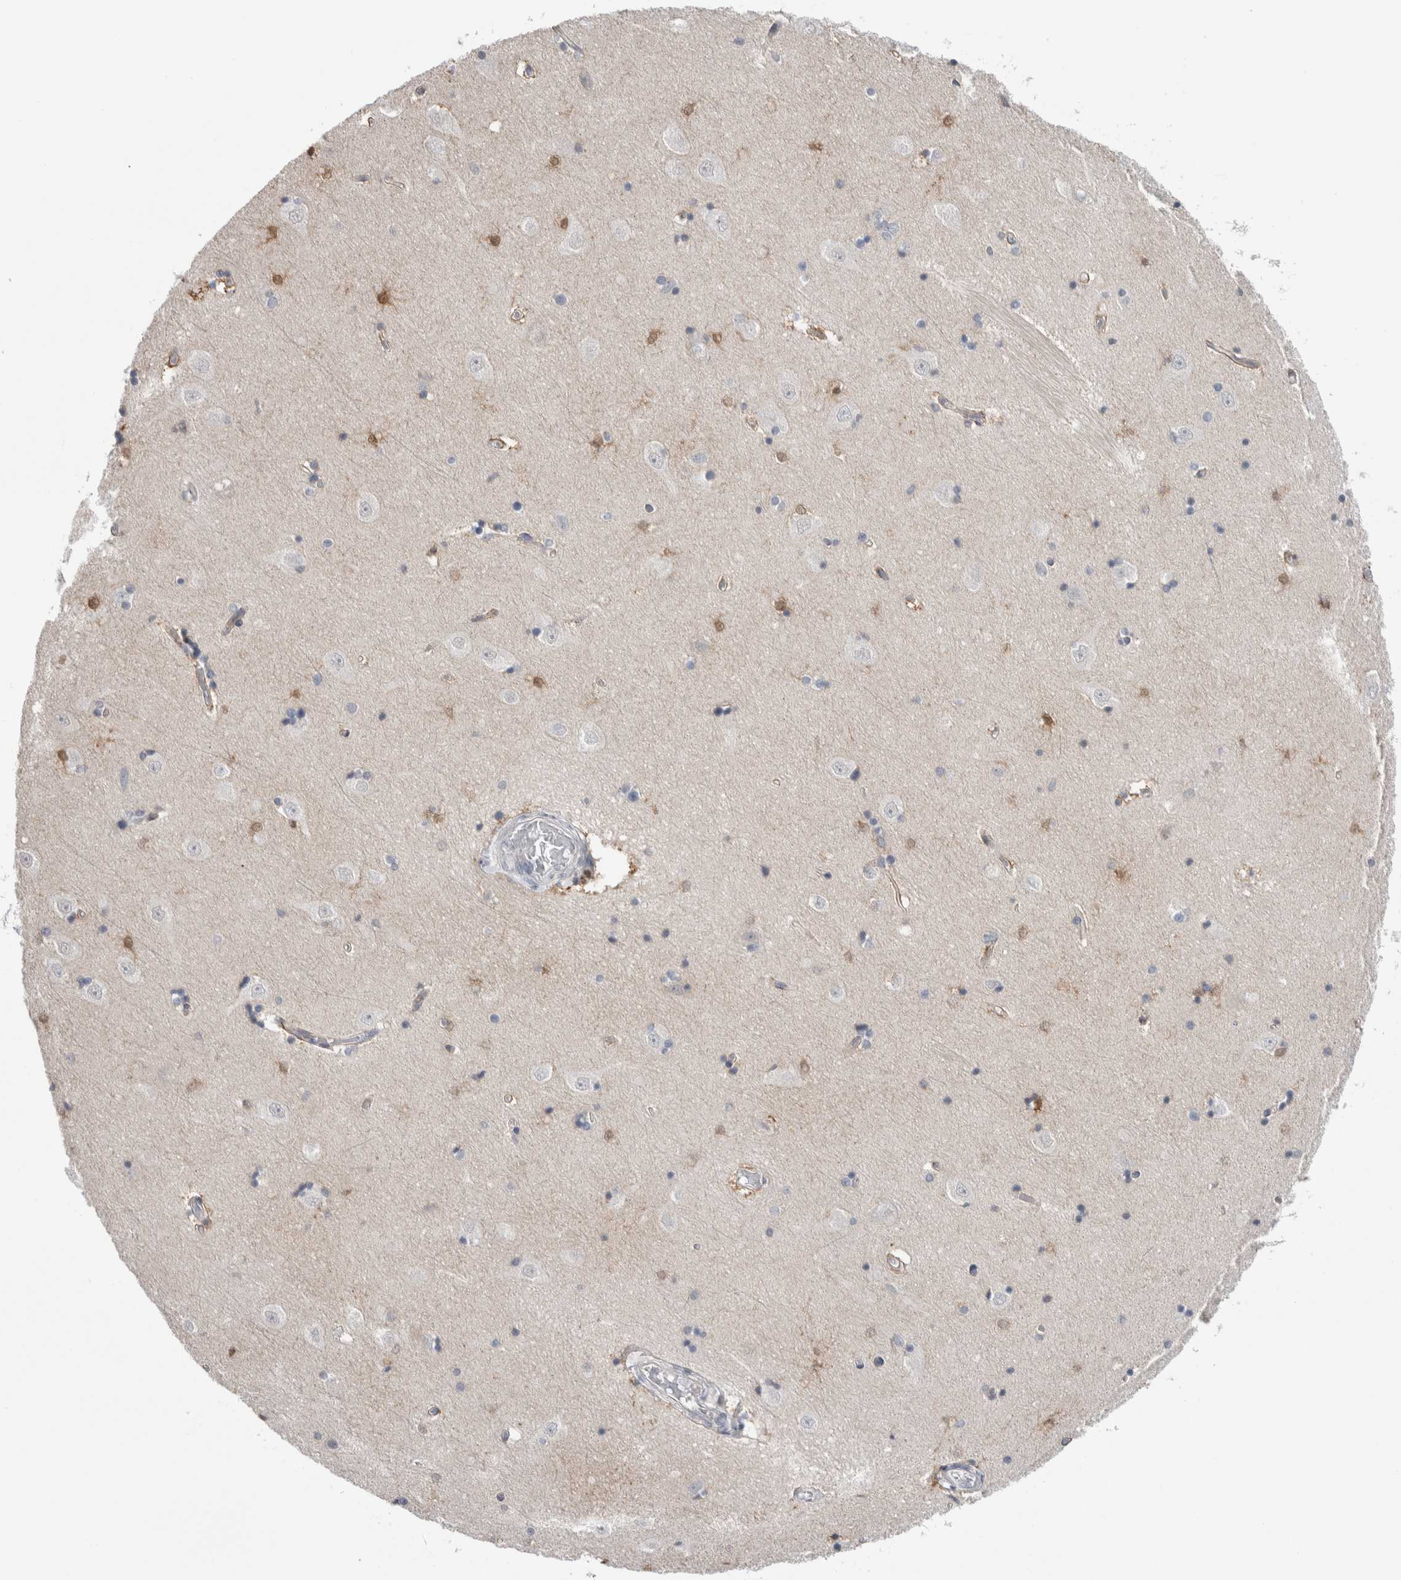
{"staining": {"intensity": "moderate", "quantity": "<25%", "location": "cytoplasmic/membranous,nuclear"}, "tissue": "hippocampus", "cell_type": "Glial cells", "image_type": "normal", "snomed": [{"axis": "morphology", "description": "Normal tissue, NOS"}, {"axis": "topography", "description": "Hippocampus"}], "caption": "Protein expression analysis of normal hippocampus demonstrates moderate cytoplasmic/membranous,nuclear positivity in approximately <25% of glial cells. (Stains: DAB in brown, nuclei in blue, Microscopy: brightfield microscopy at high magnification).", "gene": "HTATIP2", "patient": {"sex": "male", "age": 45}}